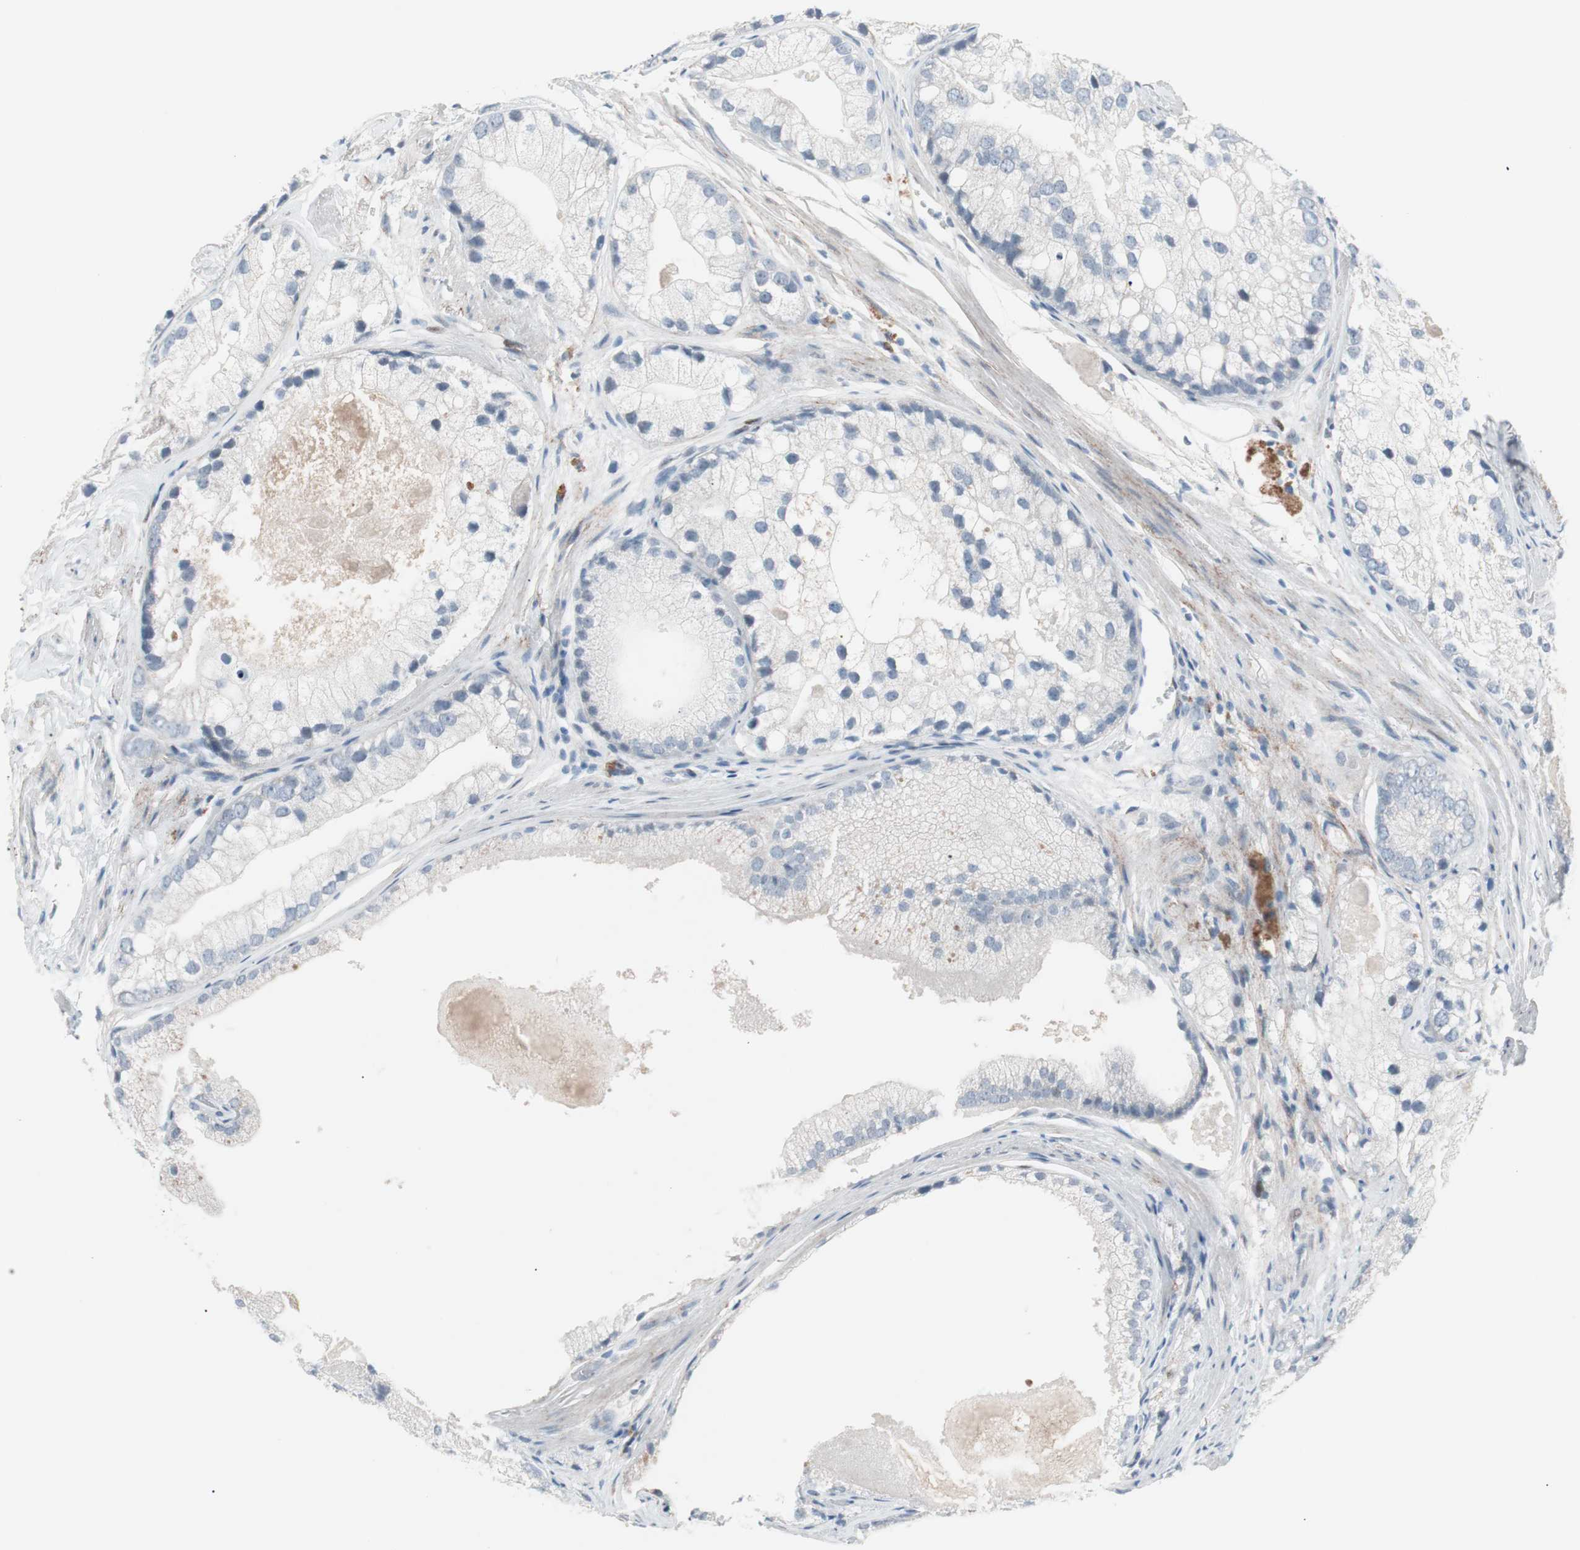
{"staining": {"intensity": "negative", "quantity": "none", "location": "none"}, "tissue": "prostate cancer", "cell_type": "Tumor cells", "image_type": "cancer", "snomed": [{"axis": "morphology", "description": "Adenocarcinoma, Low grade"}, {"axis": "topography", "description": "Prostate"}], "caption": "A photomicrograph of human prostate cancer is negative for staining in tumor cells. (DAB (3,3'-diaminobenzidine) immunohistochemistry, high magnification).", "gene": "FOSL1", "patient": {"sex": "male", "age": 69}}